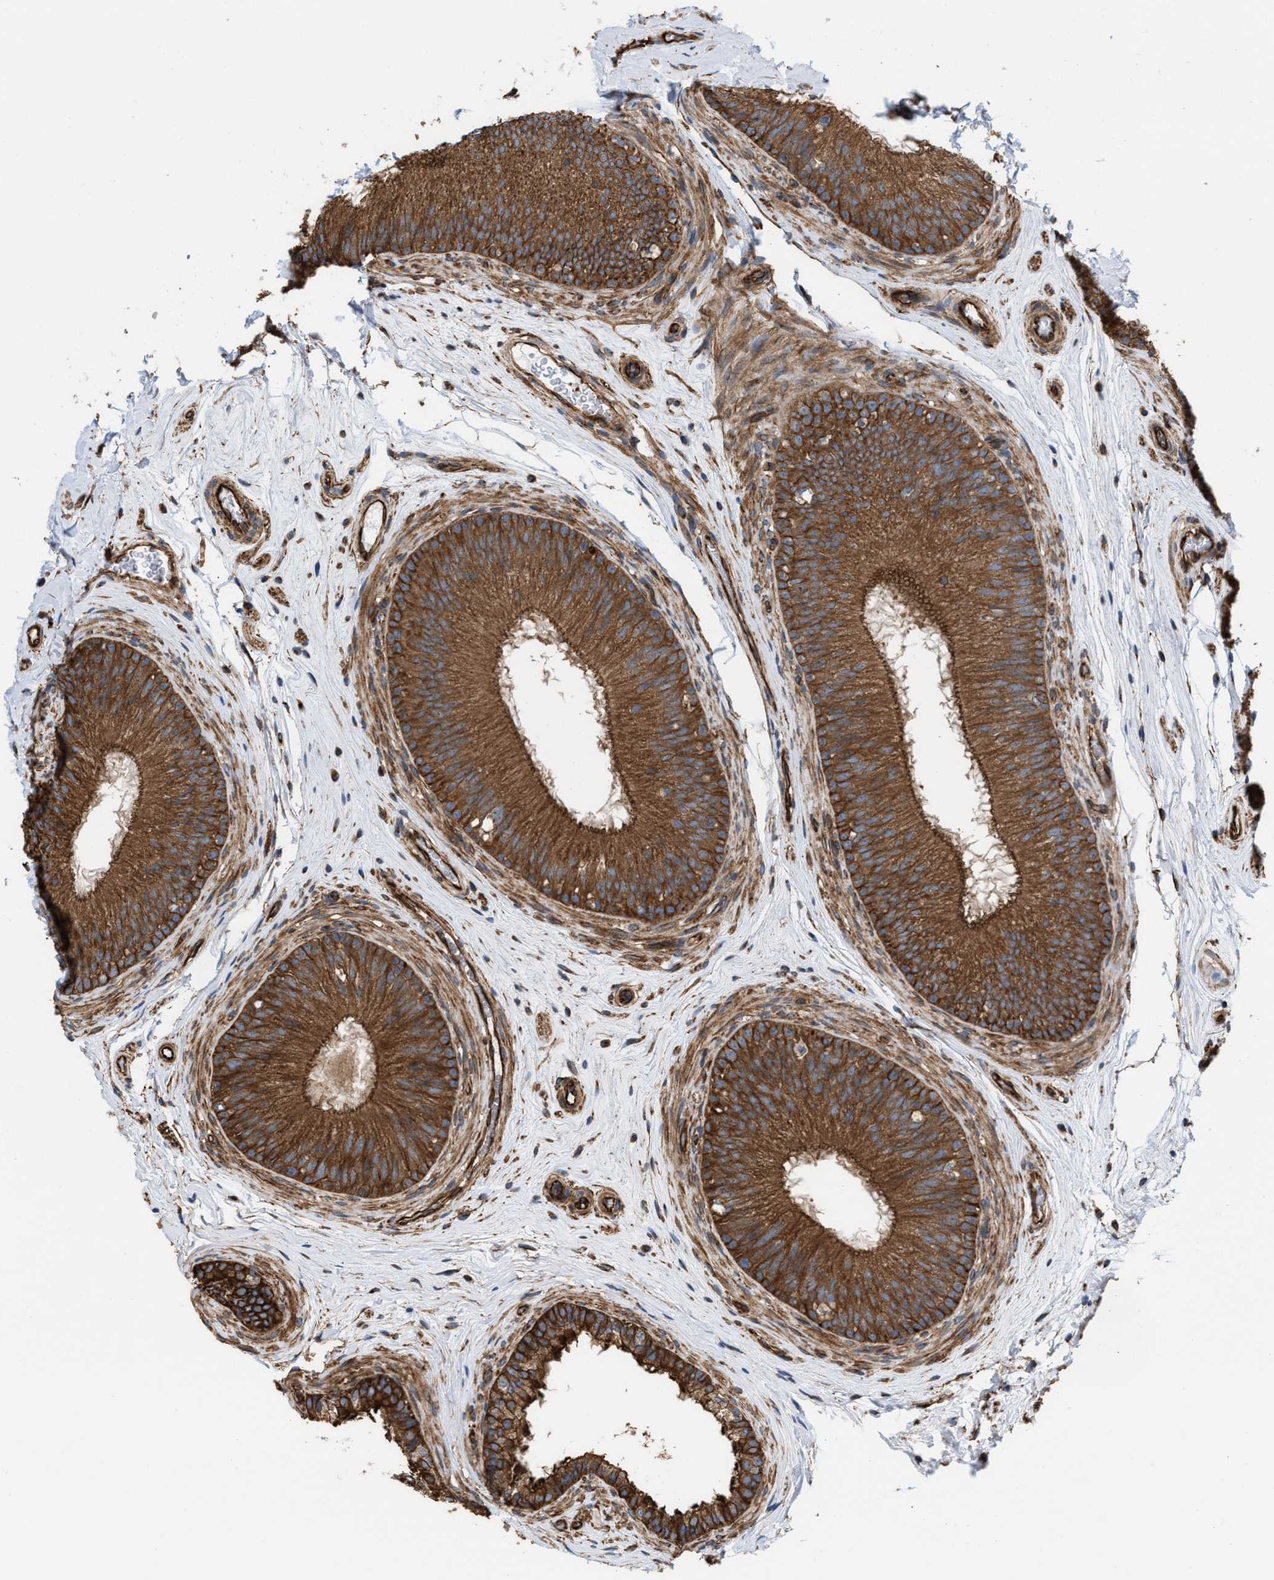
{"staining": {"intensity": "strong", "quantity": ">75%", "location": "cytoplasmic/membranous"}, "tissue": "epididymis", "cell_type": "Glandular cells", "image_type": "normal", "snomed": [{"axis": "morphology", "description": "Normal tissue, NOS"}, {"axis": "topography", "description": "Testis"}, {"axis": "topography", "description": "Epididymis"}], "caption": "A high-resolution histopathology image shows IHC staining of unremarkable epididymis, which shows strong cytoplasmic/membranous staining in about >75% of glandular cells. (DAB (3,3'-diaminobenzidine) IHC, brown staining for protein, blue staining for nuclei).", "gene": "EPS15L1", "patient": {"sex": "male", "age": 36}}